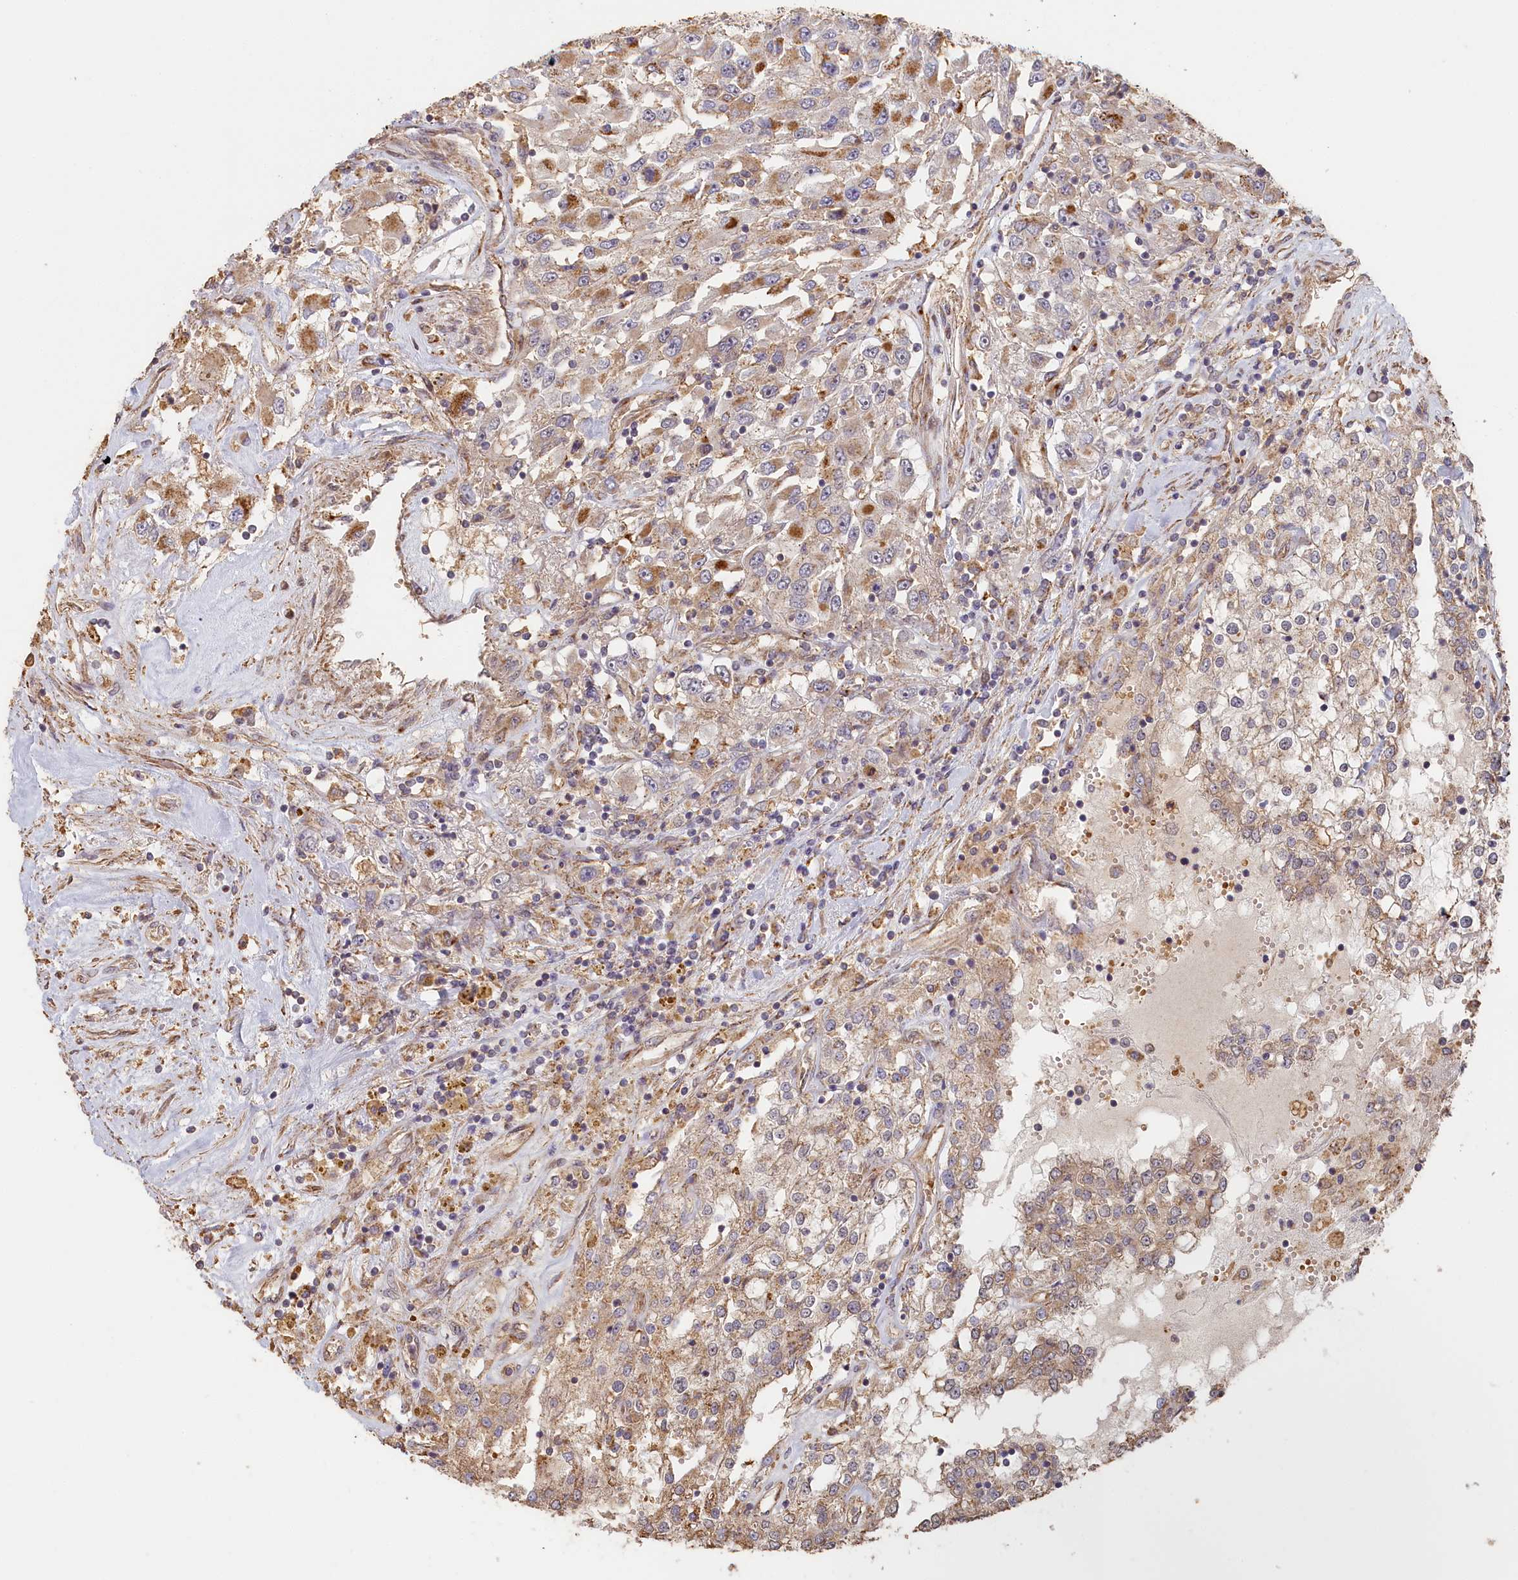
{"staining": {"intensity": "weak", "quantity": "25%-75%", "location": "cytoplasmic/membranous"}, "tissue": "renal cancer", "cell_type": "Tumor cells", "image_type": "cancer", "snomed": [{"axis": "morphology", "description": "Adenocarcinoma, NOS"}, {"axis": "topography", "description": "Kidney"}], "caption": "The immunohistochemical stain highlights weak cytoplasmic/membranous expression in tumor cells of adenocarcinoma (renal) tissue.", "gene": "STX16", "patient": {"sex": "female", "age": 52}}